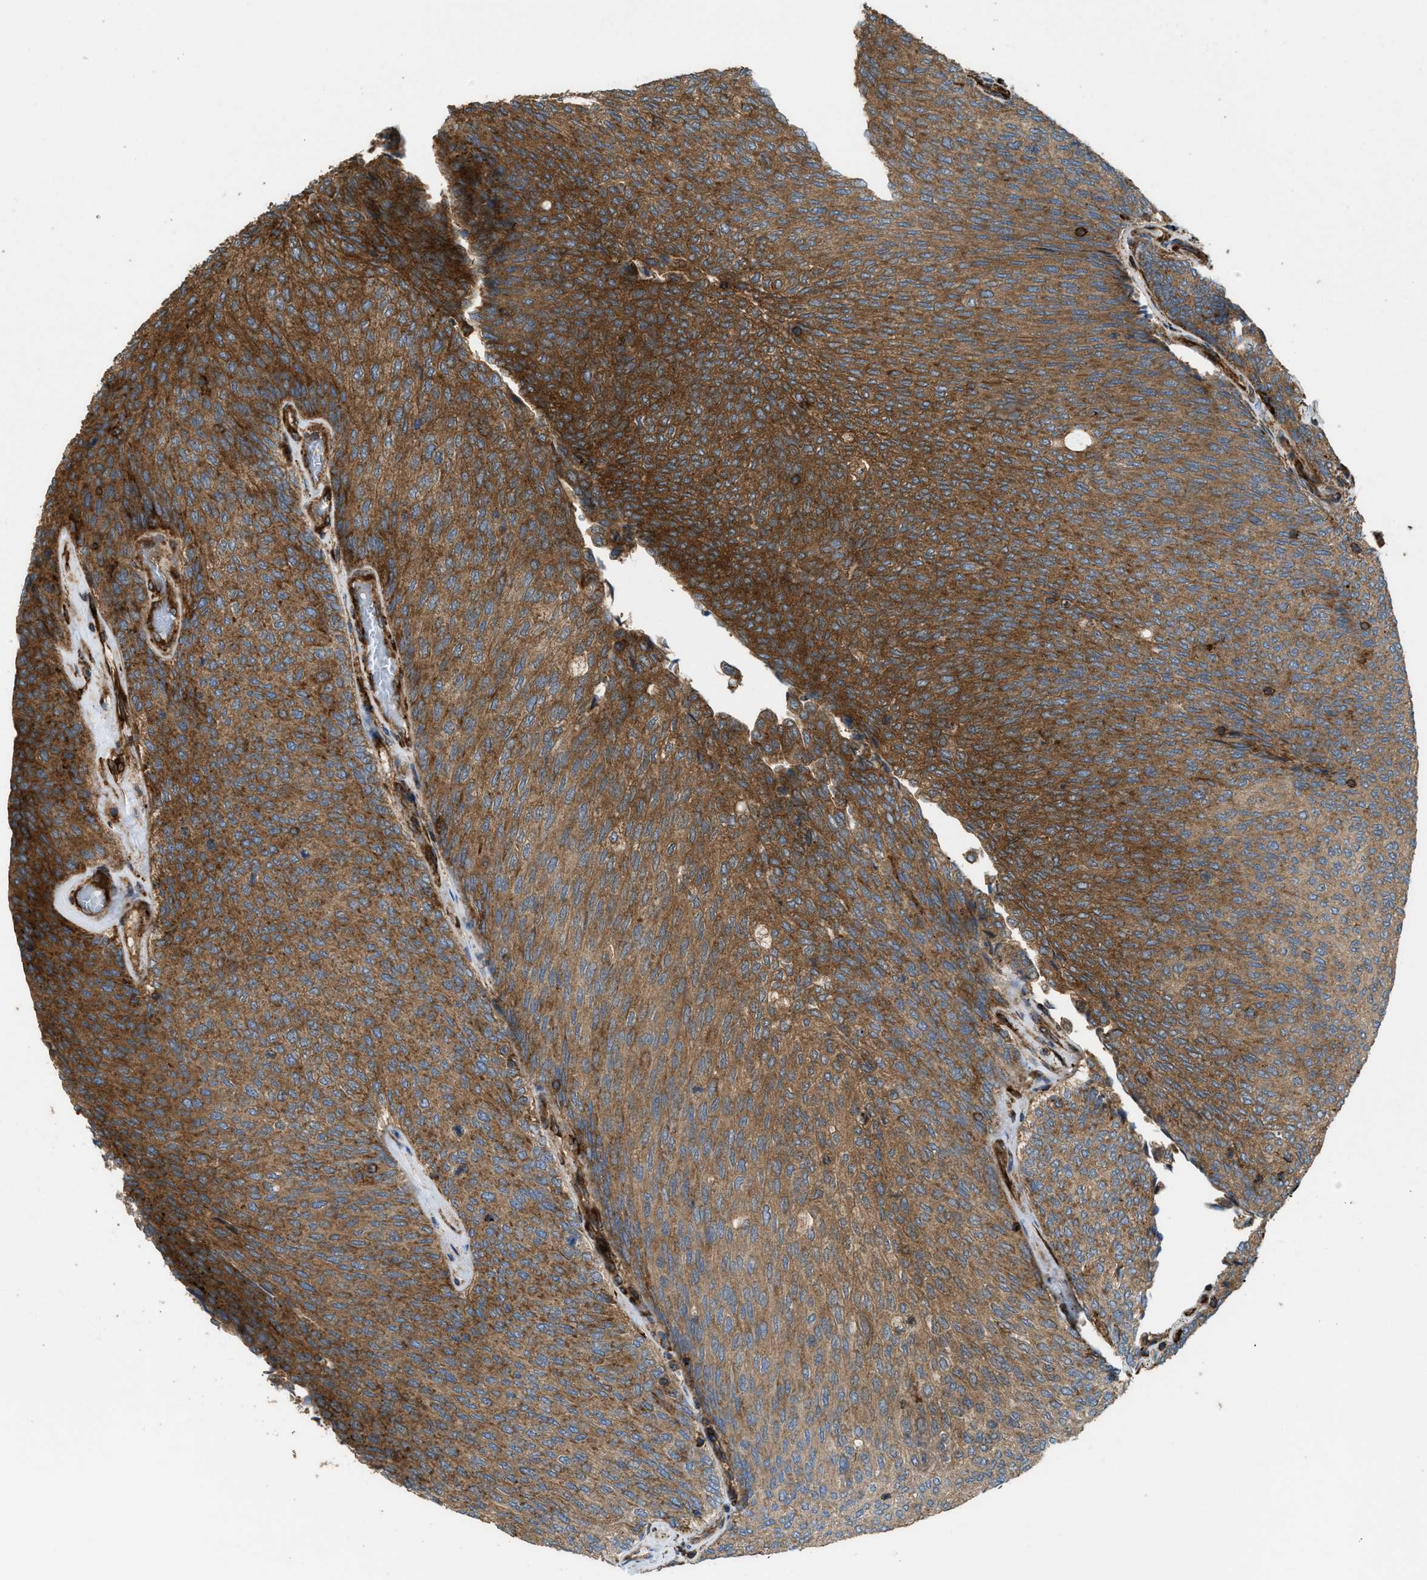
{"staining": {"intensity": "strong", "quantity": ">75%", "location": "cytoplasmic/membranous"}, "tissue": "urothelial cancer", "cell_type": "Tumor cells", "image_type": "cancer", "snomed": [{"axis": "morphology", "description": "Urothelial carcinoma, Low grade"}, {"axis": "topography", "description": "Urinary bladder"}], "caption": "This is a micrograph of IHC staining of low-grade urothelial carcinoma, which shows strong staining in the cytoplasmic/membranous of tumor cells.", "gene": "EGLN1", "patient": {"sex": "female", "age": 79}}